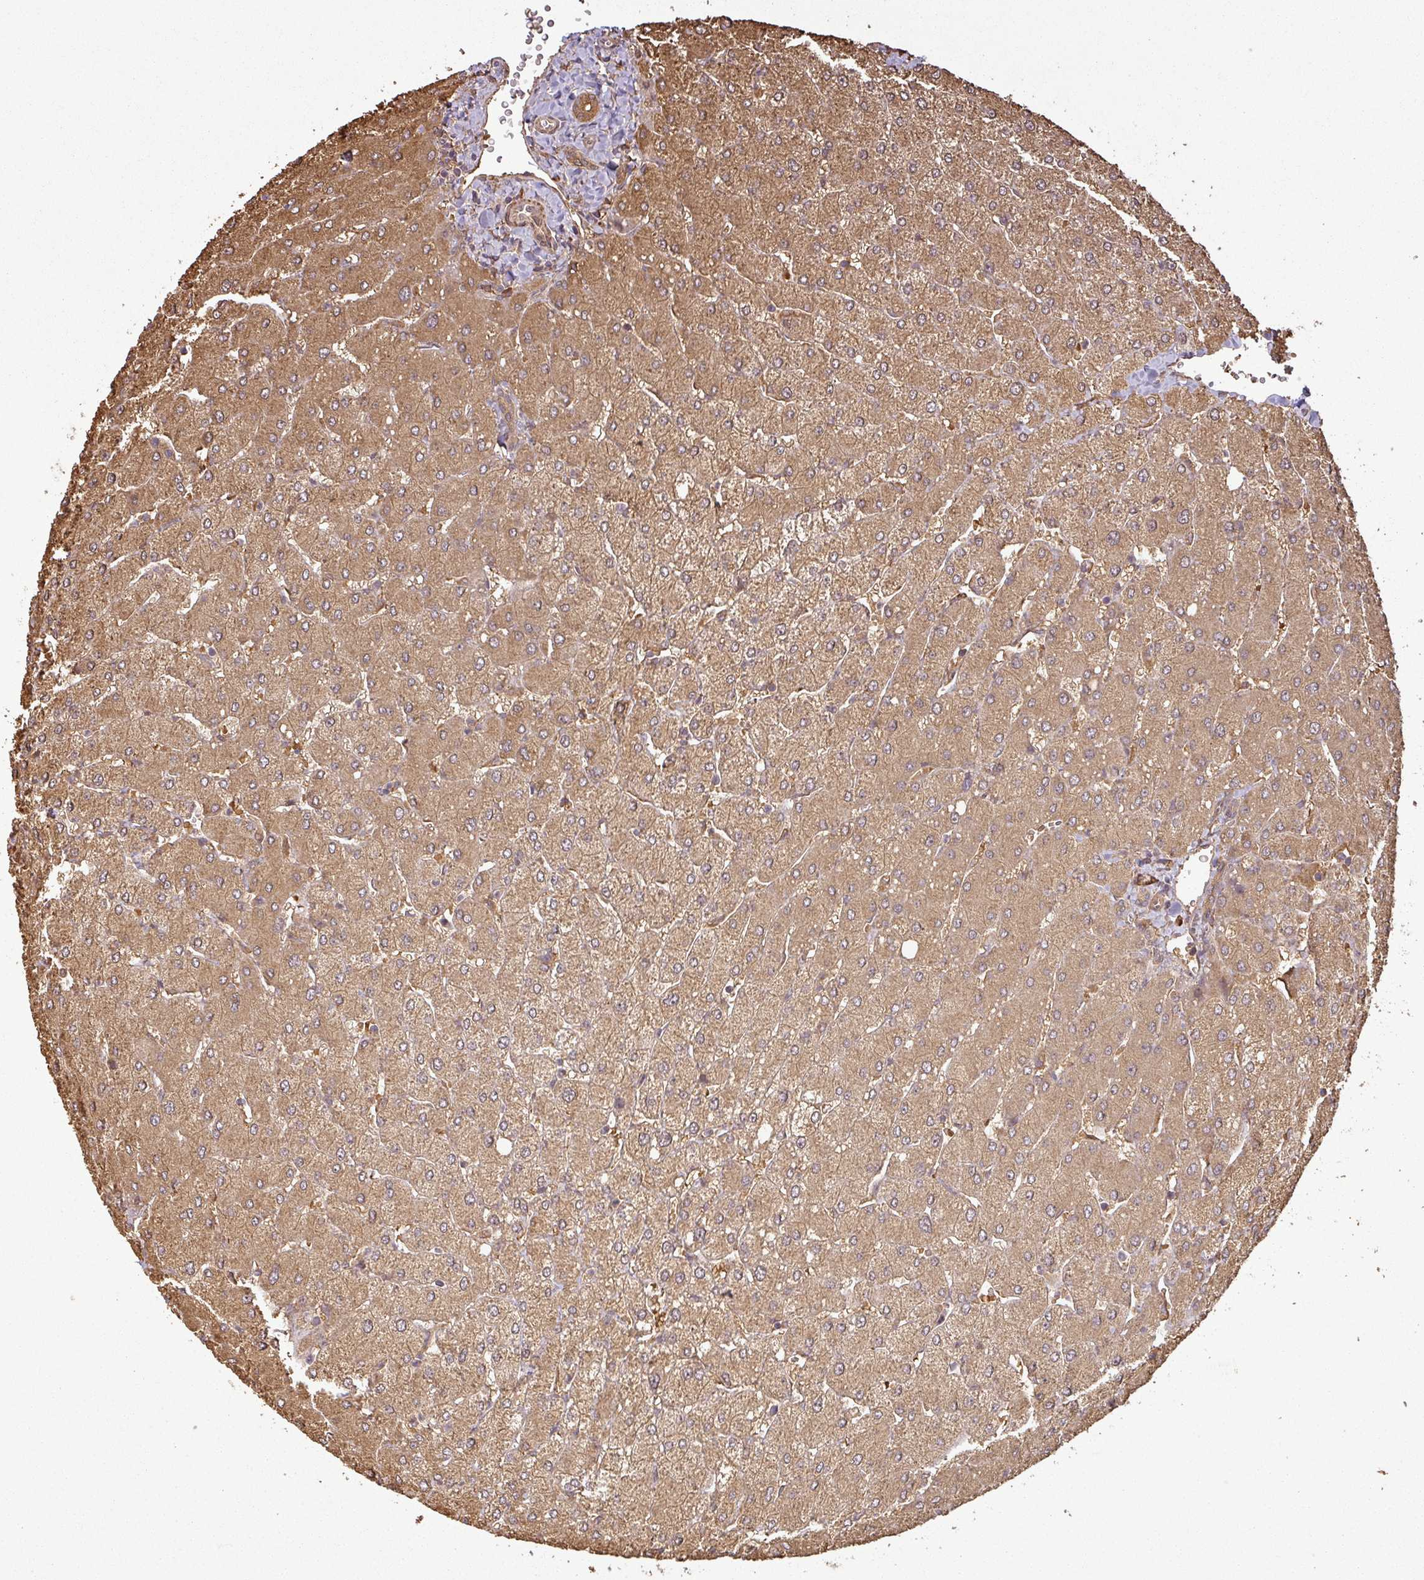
{"staining": {"intensity": "moderate", "quantity": ">75%", "location": "cytoplasmic/membranous"}, "tissue": "liver", "cell_type": "Cholangiocytes", "image_type": "normal", "snomed": [{"axis": "morphology", "description": "Normal tissue, NOS"}, {"axis": "topography", "description": "Liver"}], "caption": "Immunohistochemical staining of normal liver demonstrates >75% levels of moderate cytoplasmic/membranous protein positivity in about >75% of cholangiocytes. Using DAB (3,3'-diaminobenzidine) (brown) and hematoxylin (blue) stains, captured at high magnification using brightfield microscopy.", "gene": "MAP3K6", "patient": {"sex": "male", "age": 55}}